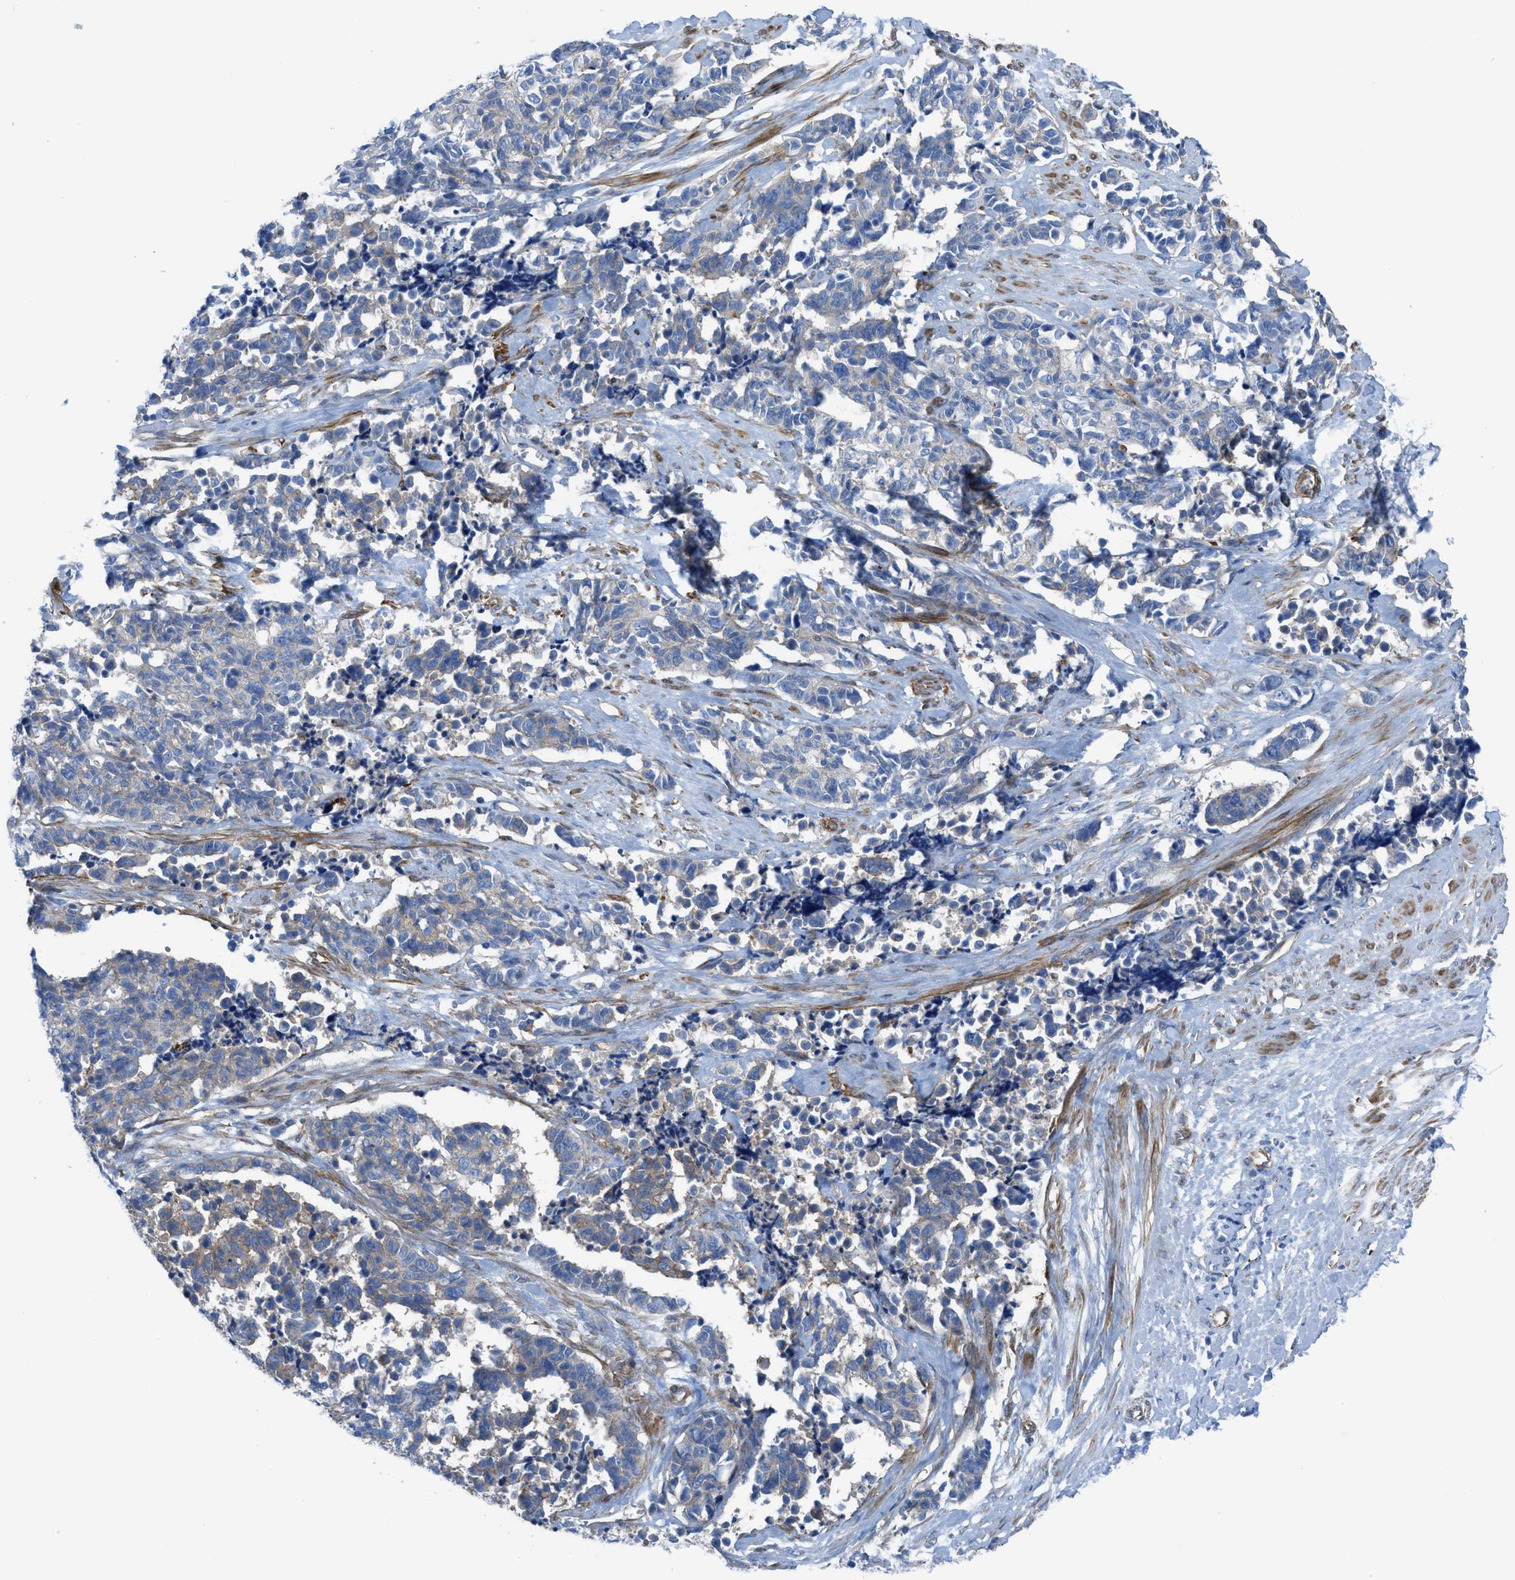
{"staining": {"intensity": "moderate", "quantity": "25%-75%", "location": "cytoplasmic/membranous"}, "tissue": "cervical cancer", "cell_type": "Tumor cells", "image_type": "cancer", "snomed": [{"axis": "morphology", "description": "Squamous cell carcinoma, NOS"}, {"axis": "topography", "description": "Cervix"}], "caption": "Immunohistochemistry image of neoplastic tissue: human cervical cancer stained using immunohistochemistry (IHC) demonstrates medium levels of moderate protein expression localized specifically in the cytoplasmic/membranous of tumor cells, appearing as a cytoplasmic/membranous brown color.", "gene": "KCNH7", "patient": {"sex": "female", "age": 35}}